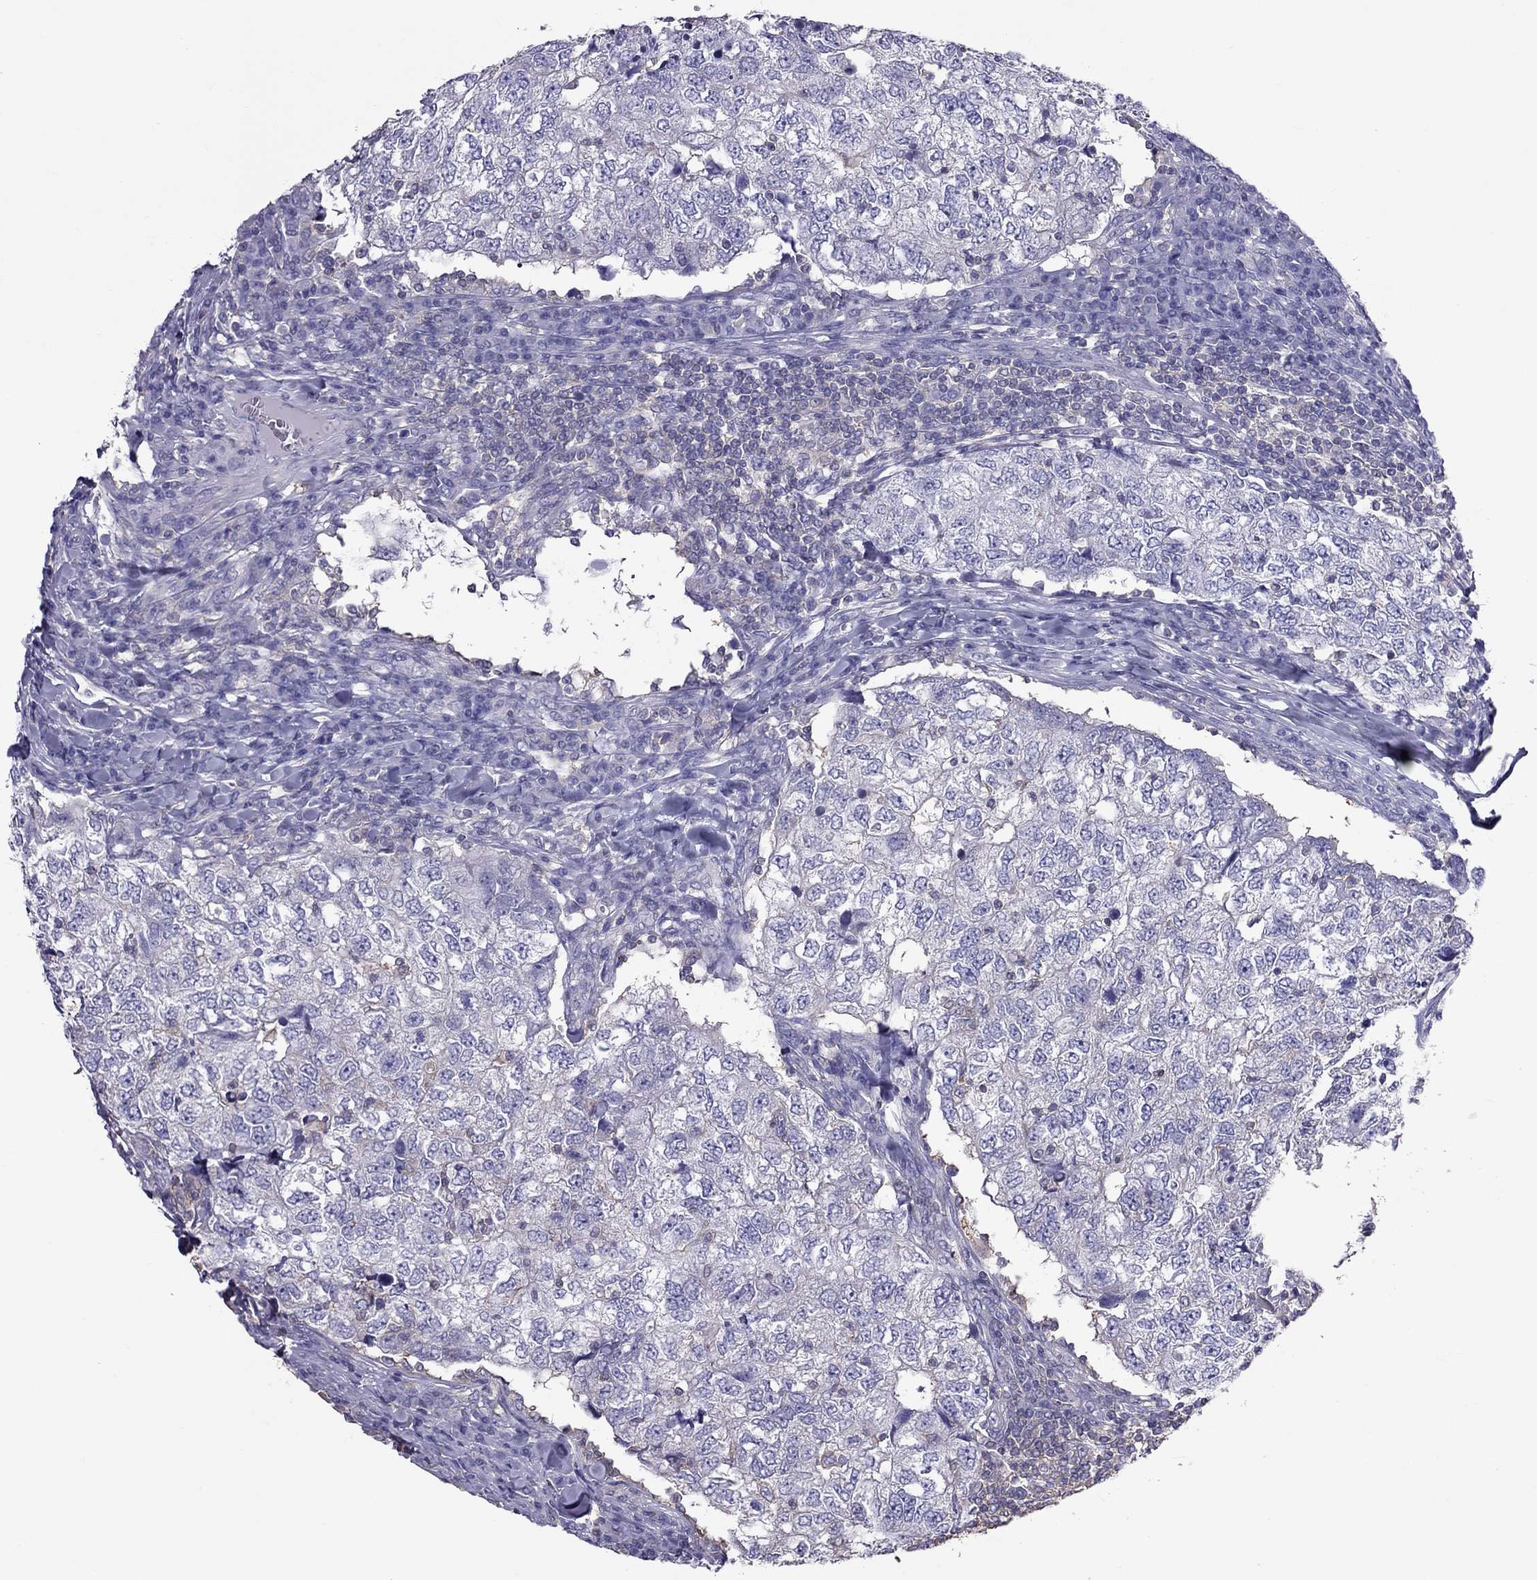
{"staining": {"intensity": "negative", "quantity": "none", "location": "none"}, "tissue": "breast cancer", "cell_type": "Tumor cells", "image_type": "cancer", "snomed": [{"axis": "morphology", "description": "Duct carcinoma"}, {"axis": "topography", "description": "Breast"}], "caption": "This is an immunohistochemistry histopathology image of human invasive ductal carcinoma (breast). There is no expression in tumor cells.", "gene": "TEX22", "patient": {"sex": "female", "age": 30}}